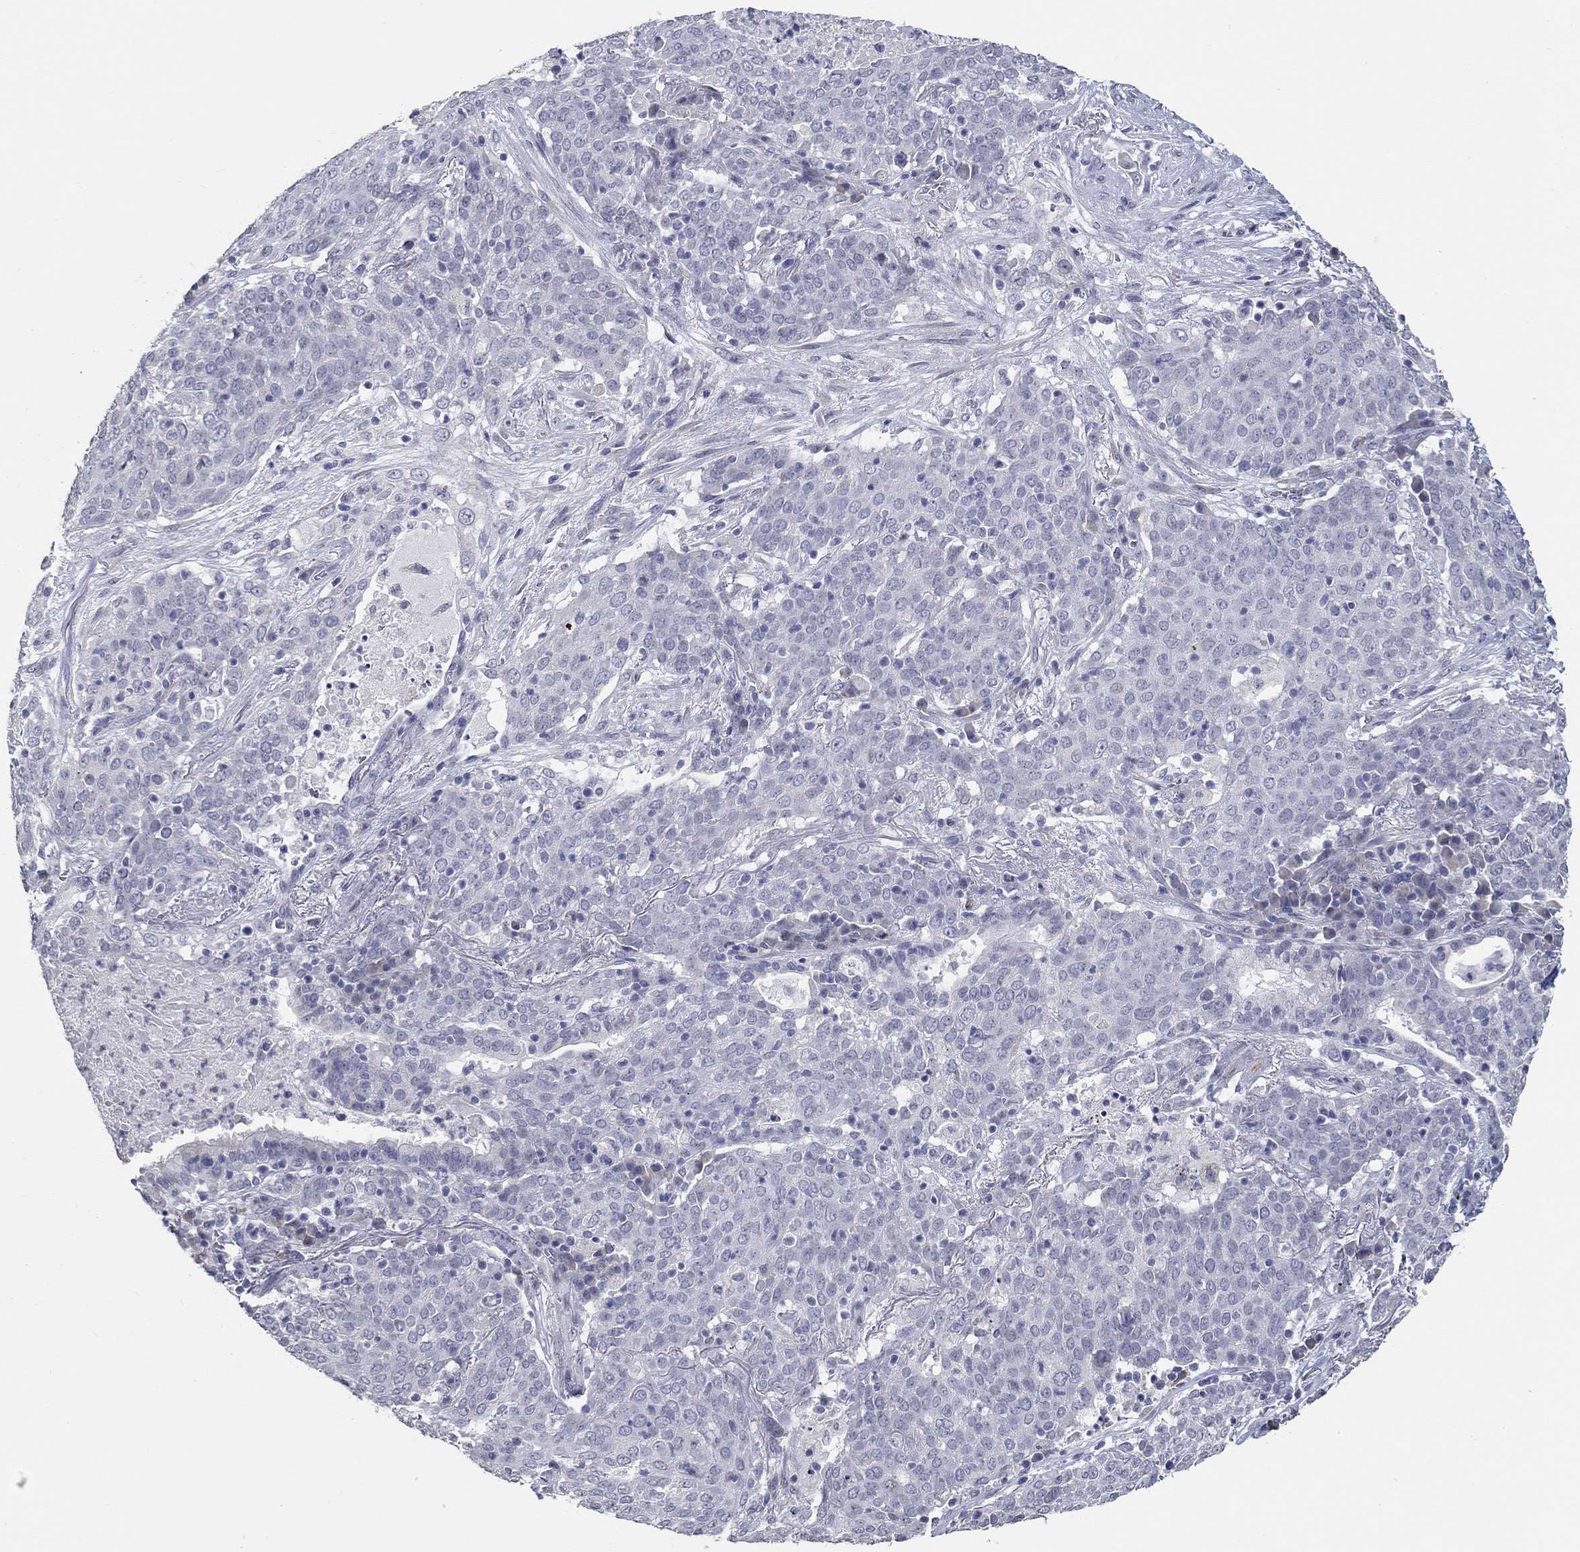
{"staining": {"intensity": "negative", "quantity": "none", "location": "none"}, "tissue": "lung cancer", "cell_type": "Tumor cells", "image_type": "cancer", "snomed": [{"axis": "morphology", "description": "Squamous cell carcinoma, NOS"}, {"axis": "topography", "description": "Lung"}], "caption": "The immunohistochemistry (IHC) histopathology image has no significant expression in tumor cells of lung cancer tissue.", "gene": "NUP155", "patient": {"sex": "male", "age": 82}}